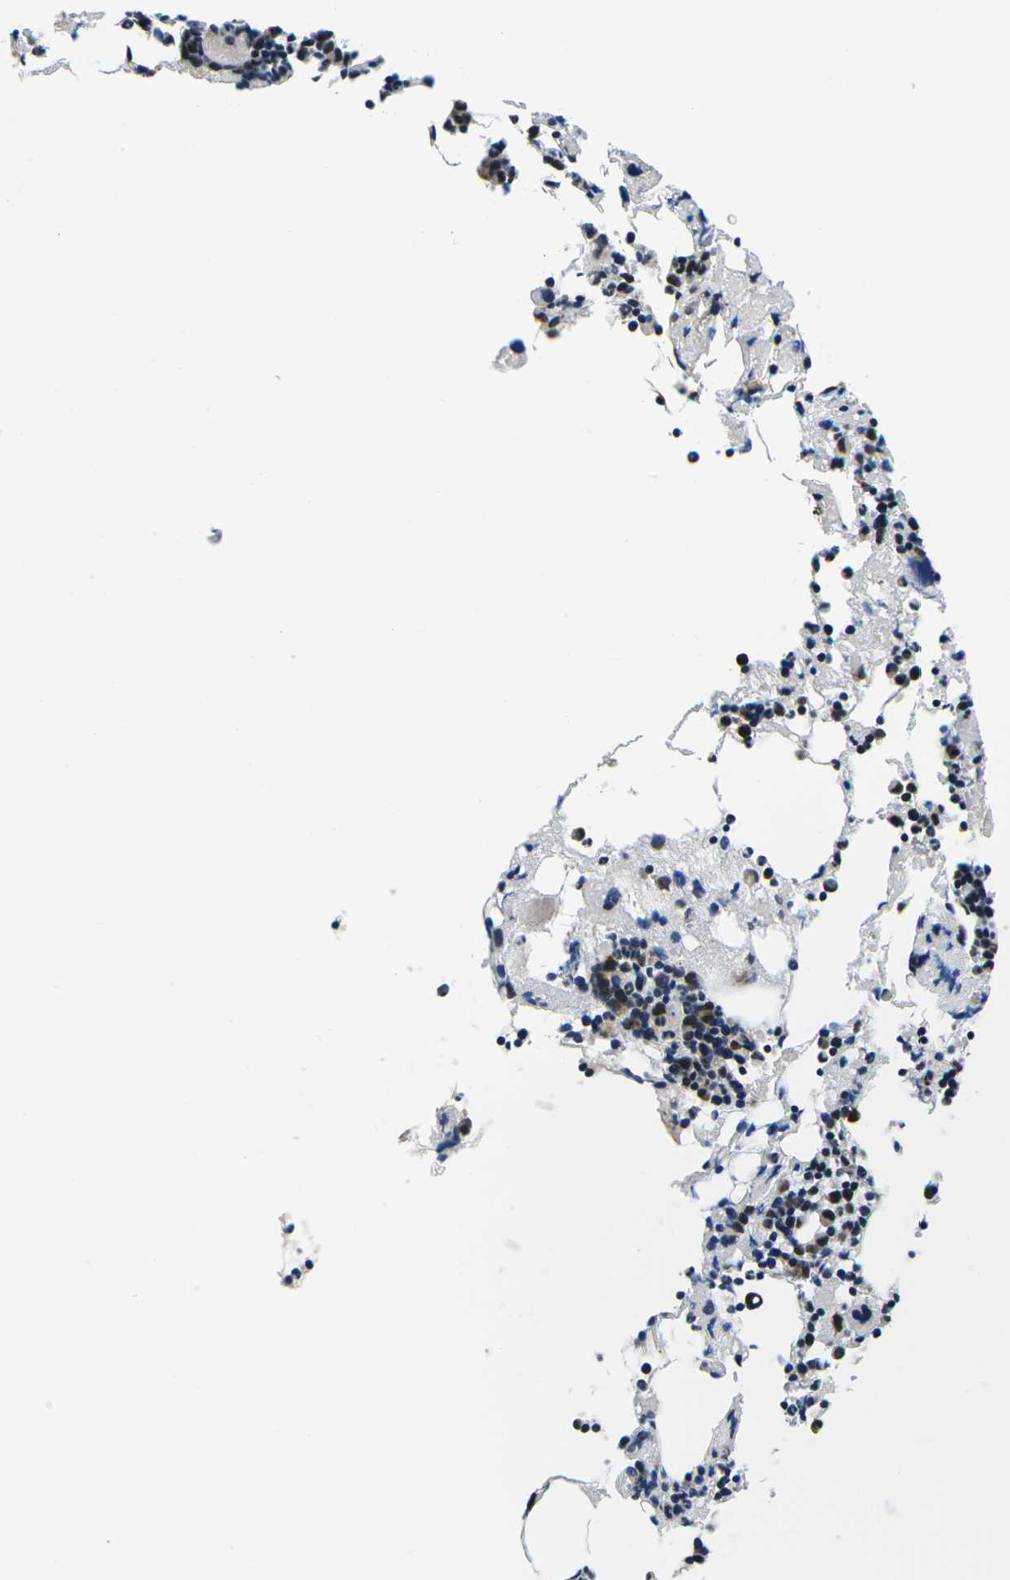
{"staining": {"intensity": "strong", "quantity": ">75%", "location": "nuclear"}, "tissue": "bone marrow", "cell_type": "Hematopoietic cells", "image_type": "normal", "snomed": [{"axis": "morphology", "description": "Normal tissue, NOS"}, {"axis": "morphology", "description": "Inflammation, NOS"}, {"axis": "topography", "description": "Bone marrow"}], "caption": "An immunohistochemistry micrograph of benign tissue is shown. Protein staining in brown shows strong nuclear positivity in bone marrow within hematopoietic cells.", "gene": "CDC73", "patient": {"sex": "female", "age": 64}}